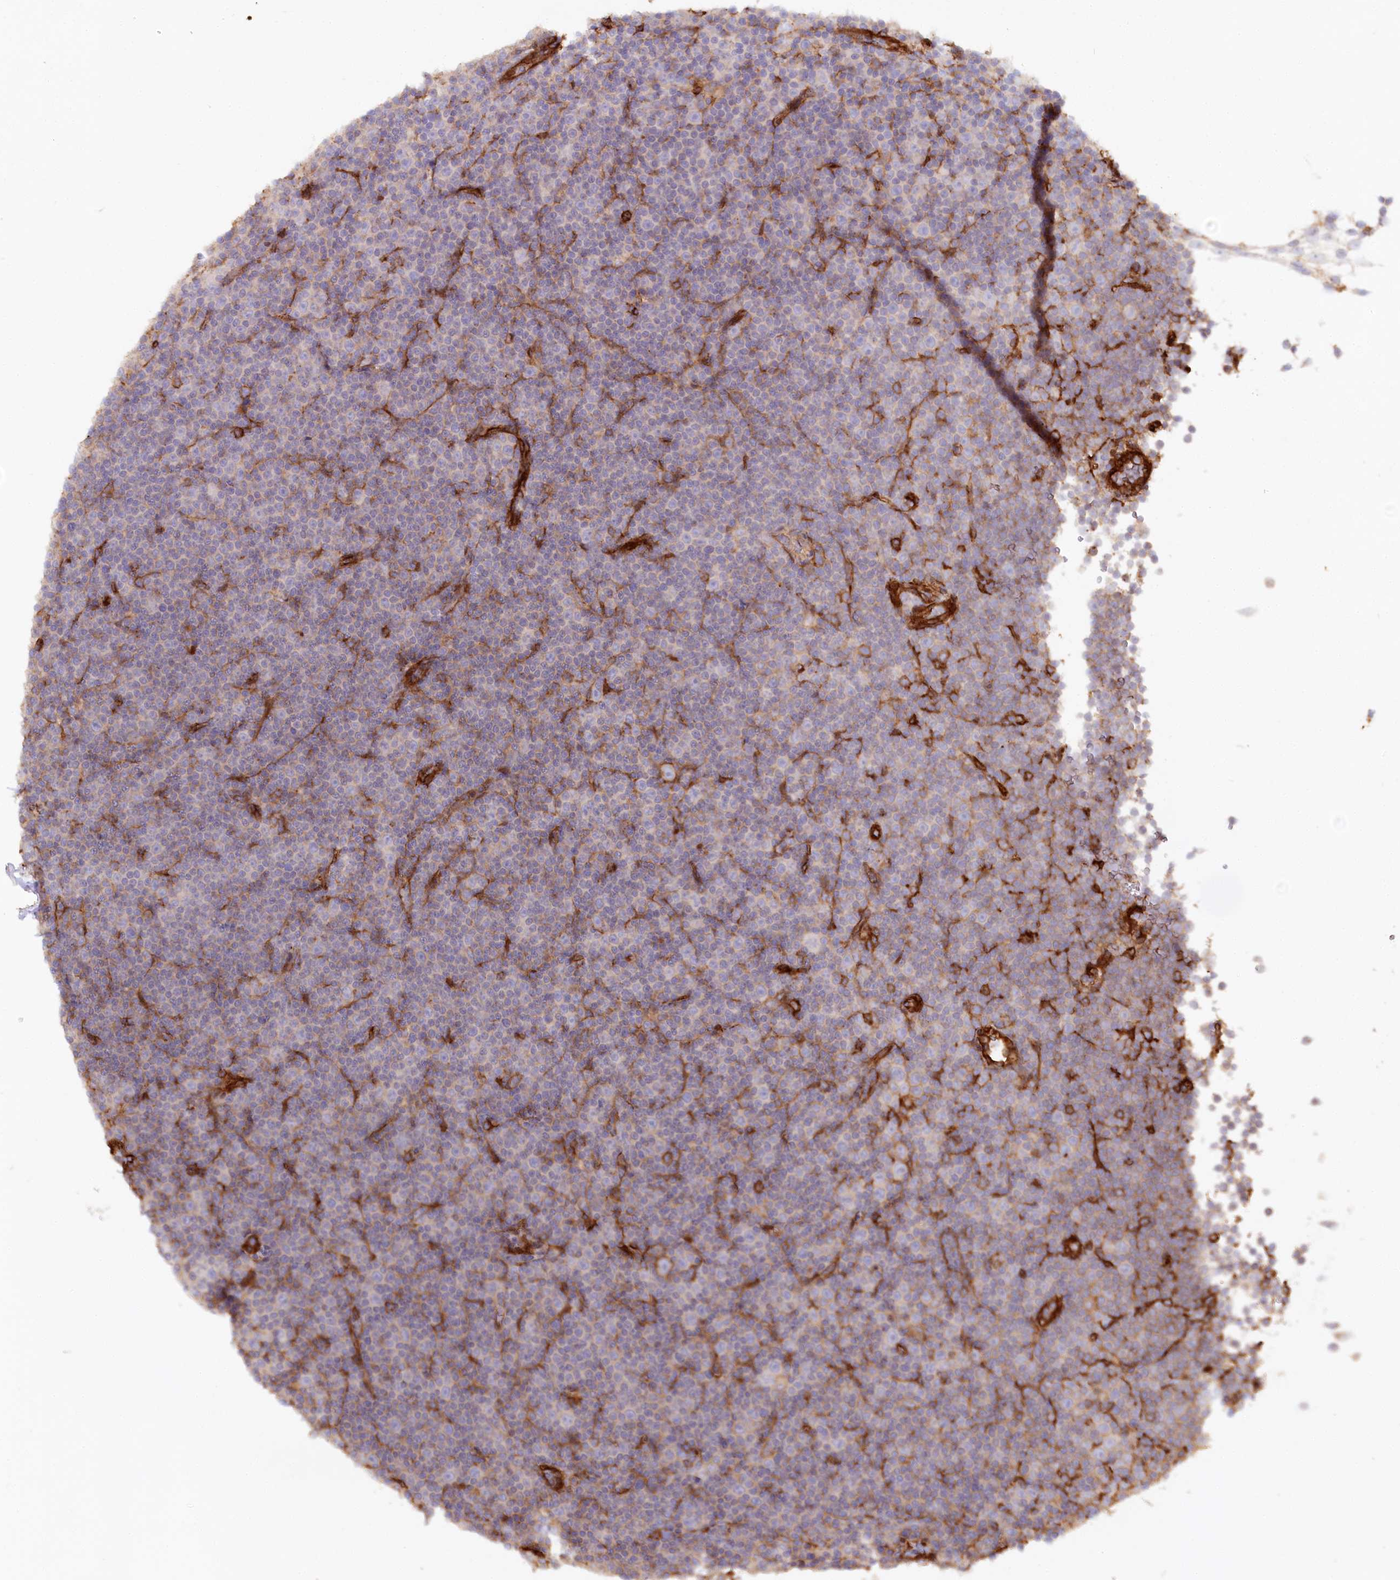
{"staining": {"intensity": "moderate", "quantity": "25%-75%", "location": "cytoplasmic/membranous"}, "tissue": "lymphoma", "cell_type": "Tumor cells", "image_type": "cancer", "snomed": [{"axis": "morphology", "description": "Malignant lymphoma, non-Hodgkin's type, Low grade"}, {"axis": "topography", "description": "Lymph node"}], "caption": "Immunohistochemistry micrograph of low-grade malignant lymphoma, non-Hodgkin's type stained for a protein (brown), which shows medium levels of moderate cytoplasmic/membranous expression in approximately 25%-75% of tumor cells.", "gene": "RBP5", "patient": {"sex": "female", "age": 67}}